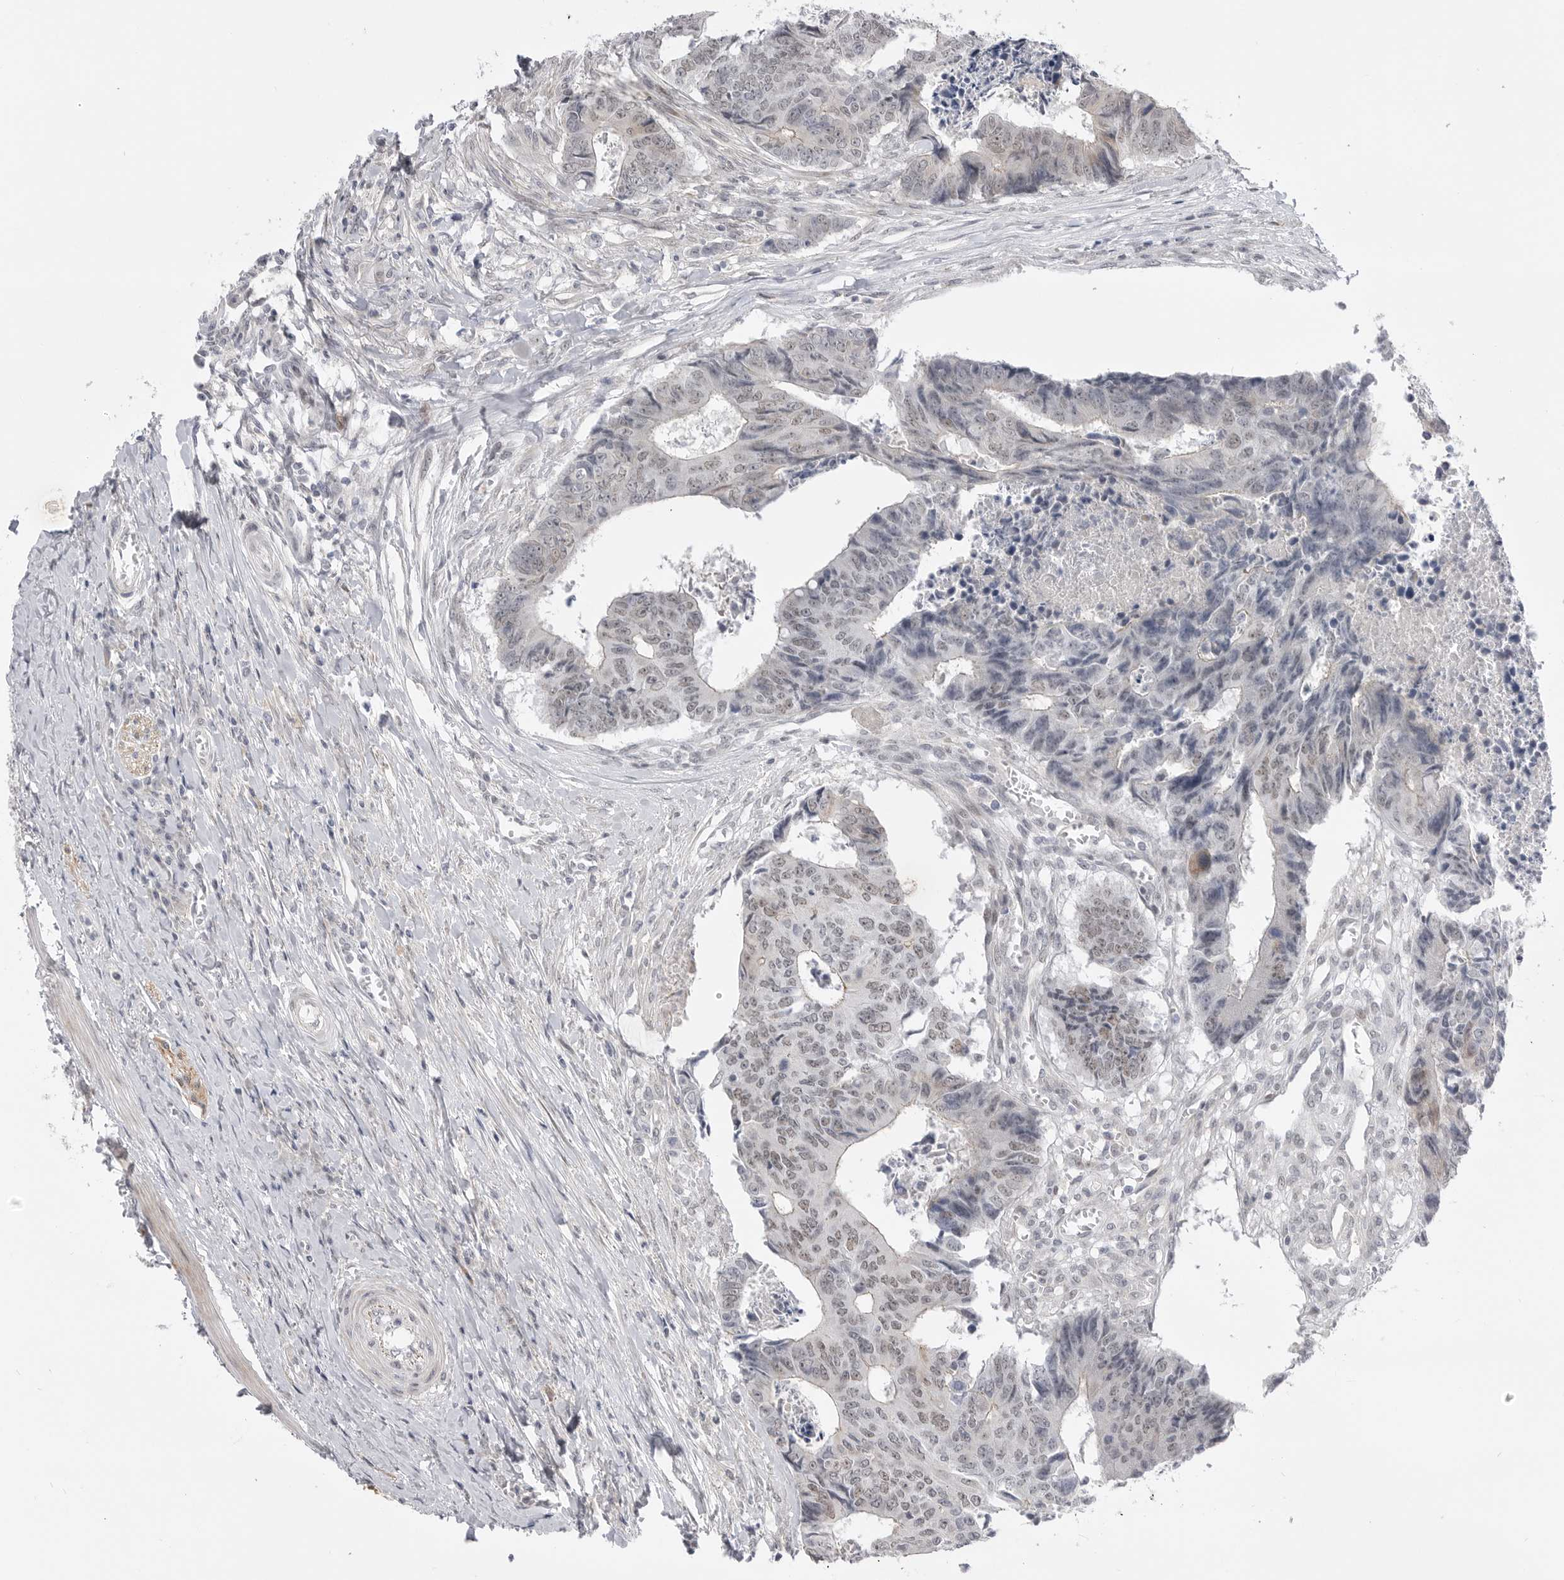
{"staining": {"intensity": "weak", "quantity": "25%-75%", "location": "nuclear"}, "tissue": "colorectal cancer", "cell_type": "Tumor cells", "image_type": "cancer", "snomed": [{"axis": "morphology", "description": "Adenocarcinoma, NOS"}, {"axis": "topography", "description": "Rectum"}], "caption": "A brown stain labels weak nuclear expression of a protein in human colorectal cancer tumor cells.", "gene": "GGT6", "patient": {"sex": "male", "age": 84}}